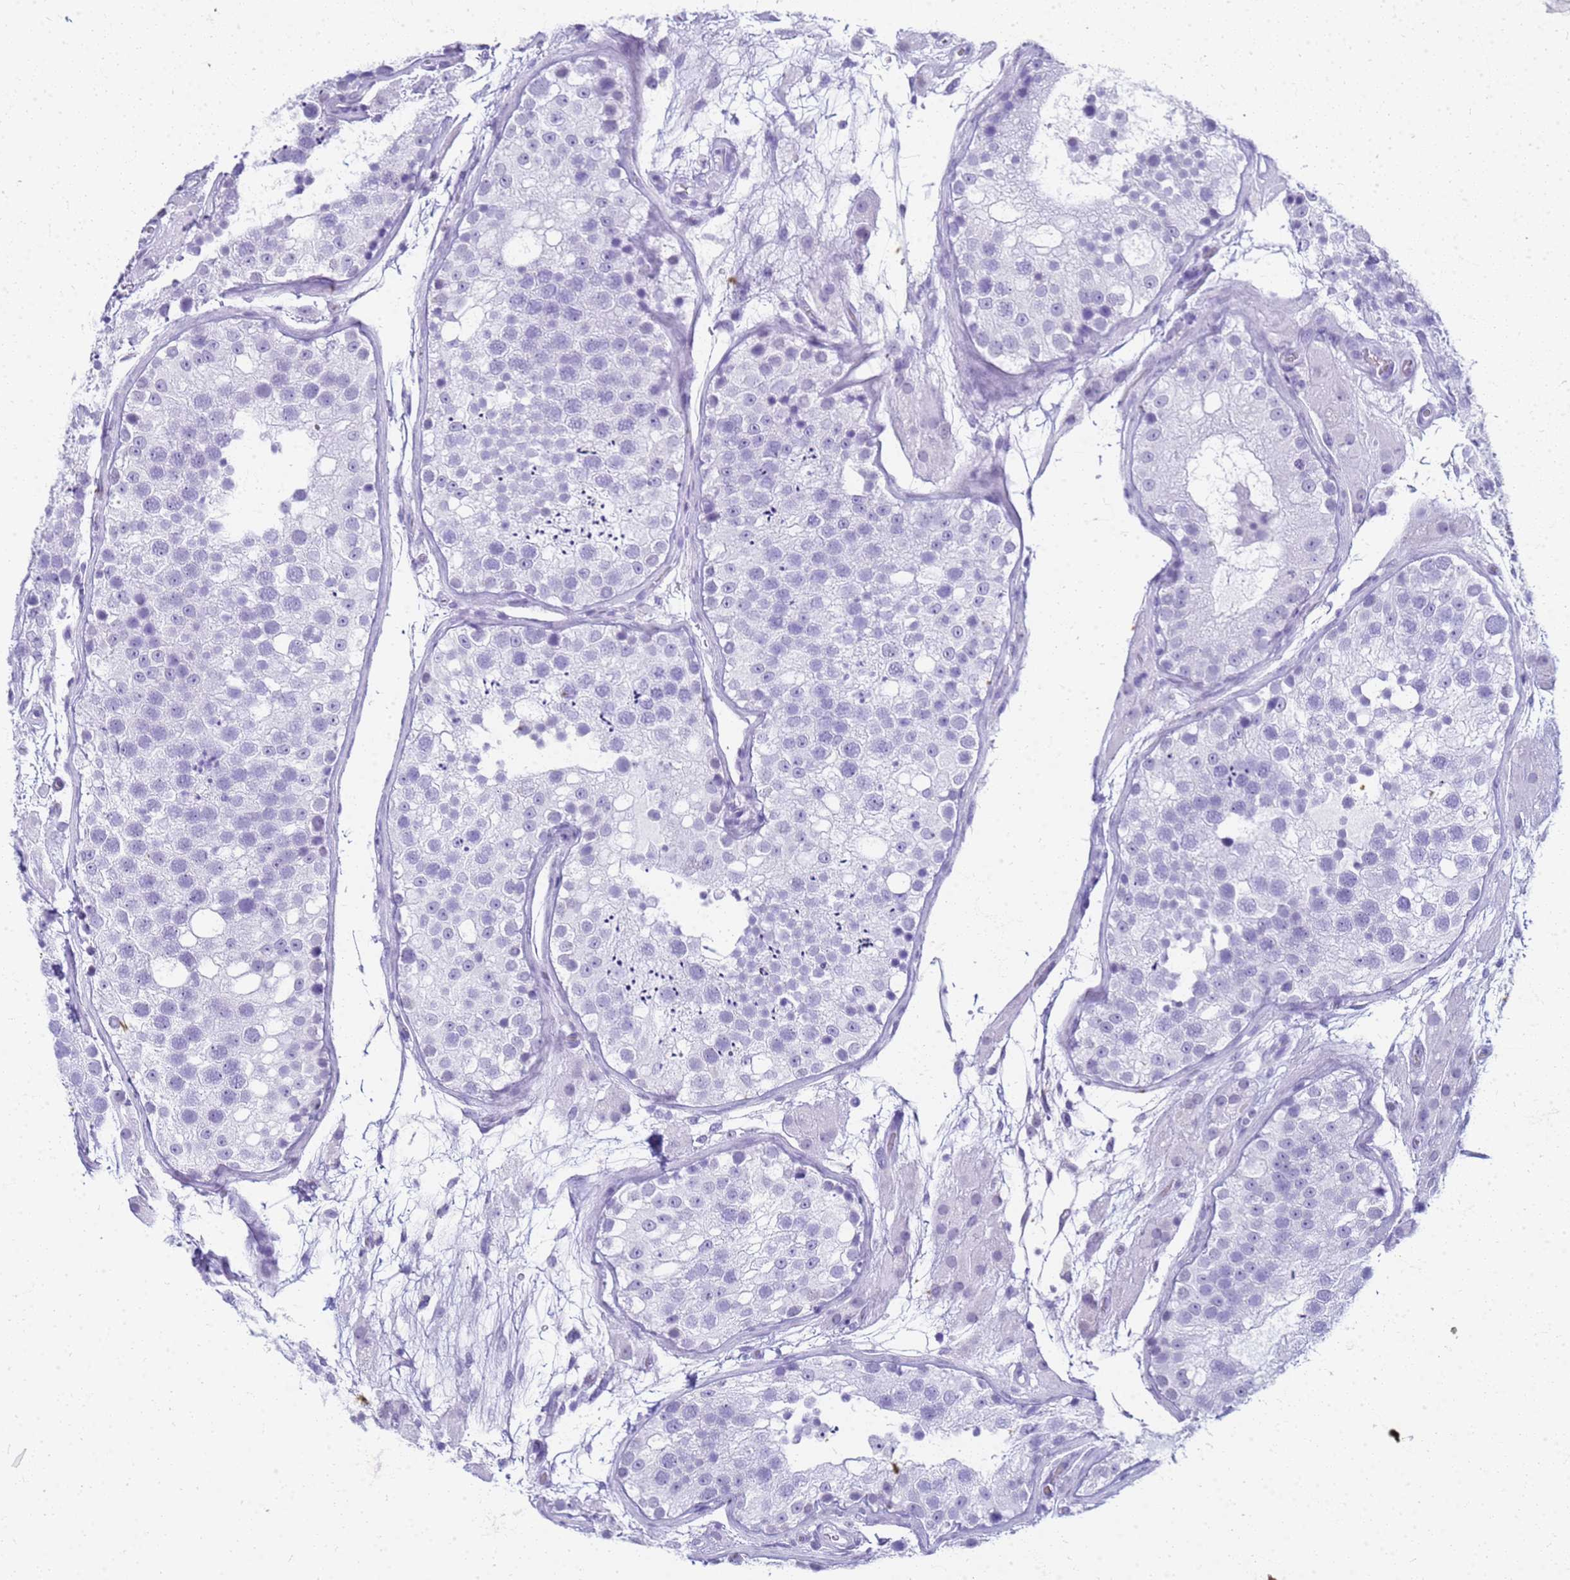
{"staining": {"intensity": "negative", "quantity": "none", "location": "none"}, "tissue": "testis", "cell_type": "Cells in seminiferous ducts", "image_type": "normal", "snomed": [{"axis": "morphology", "description": "Normal tissue, NOS"}, {"axis": "topography", "description": "Testis"}], "caption": "High magnification brightfield microscopy of unremarkable testis stained with DAB (3,3'-diaminobenzidine) (brown) and counterstained with hematoxylin (blue): cells in seminiferous ducts show no significant expression. (Stains: DAB immunohistochemistry (IHC) with hematoxylin counter stain, Microscopy: brightfield microscopy at high magnification).", "gene": "SLC7A9", "patient": {"sex": "male", "age": 26}}